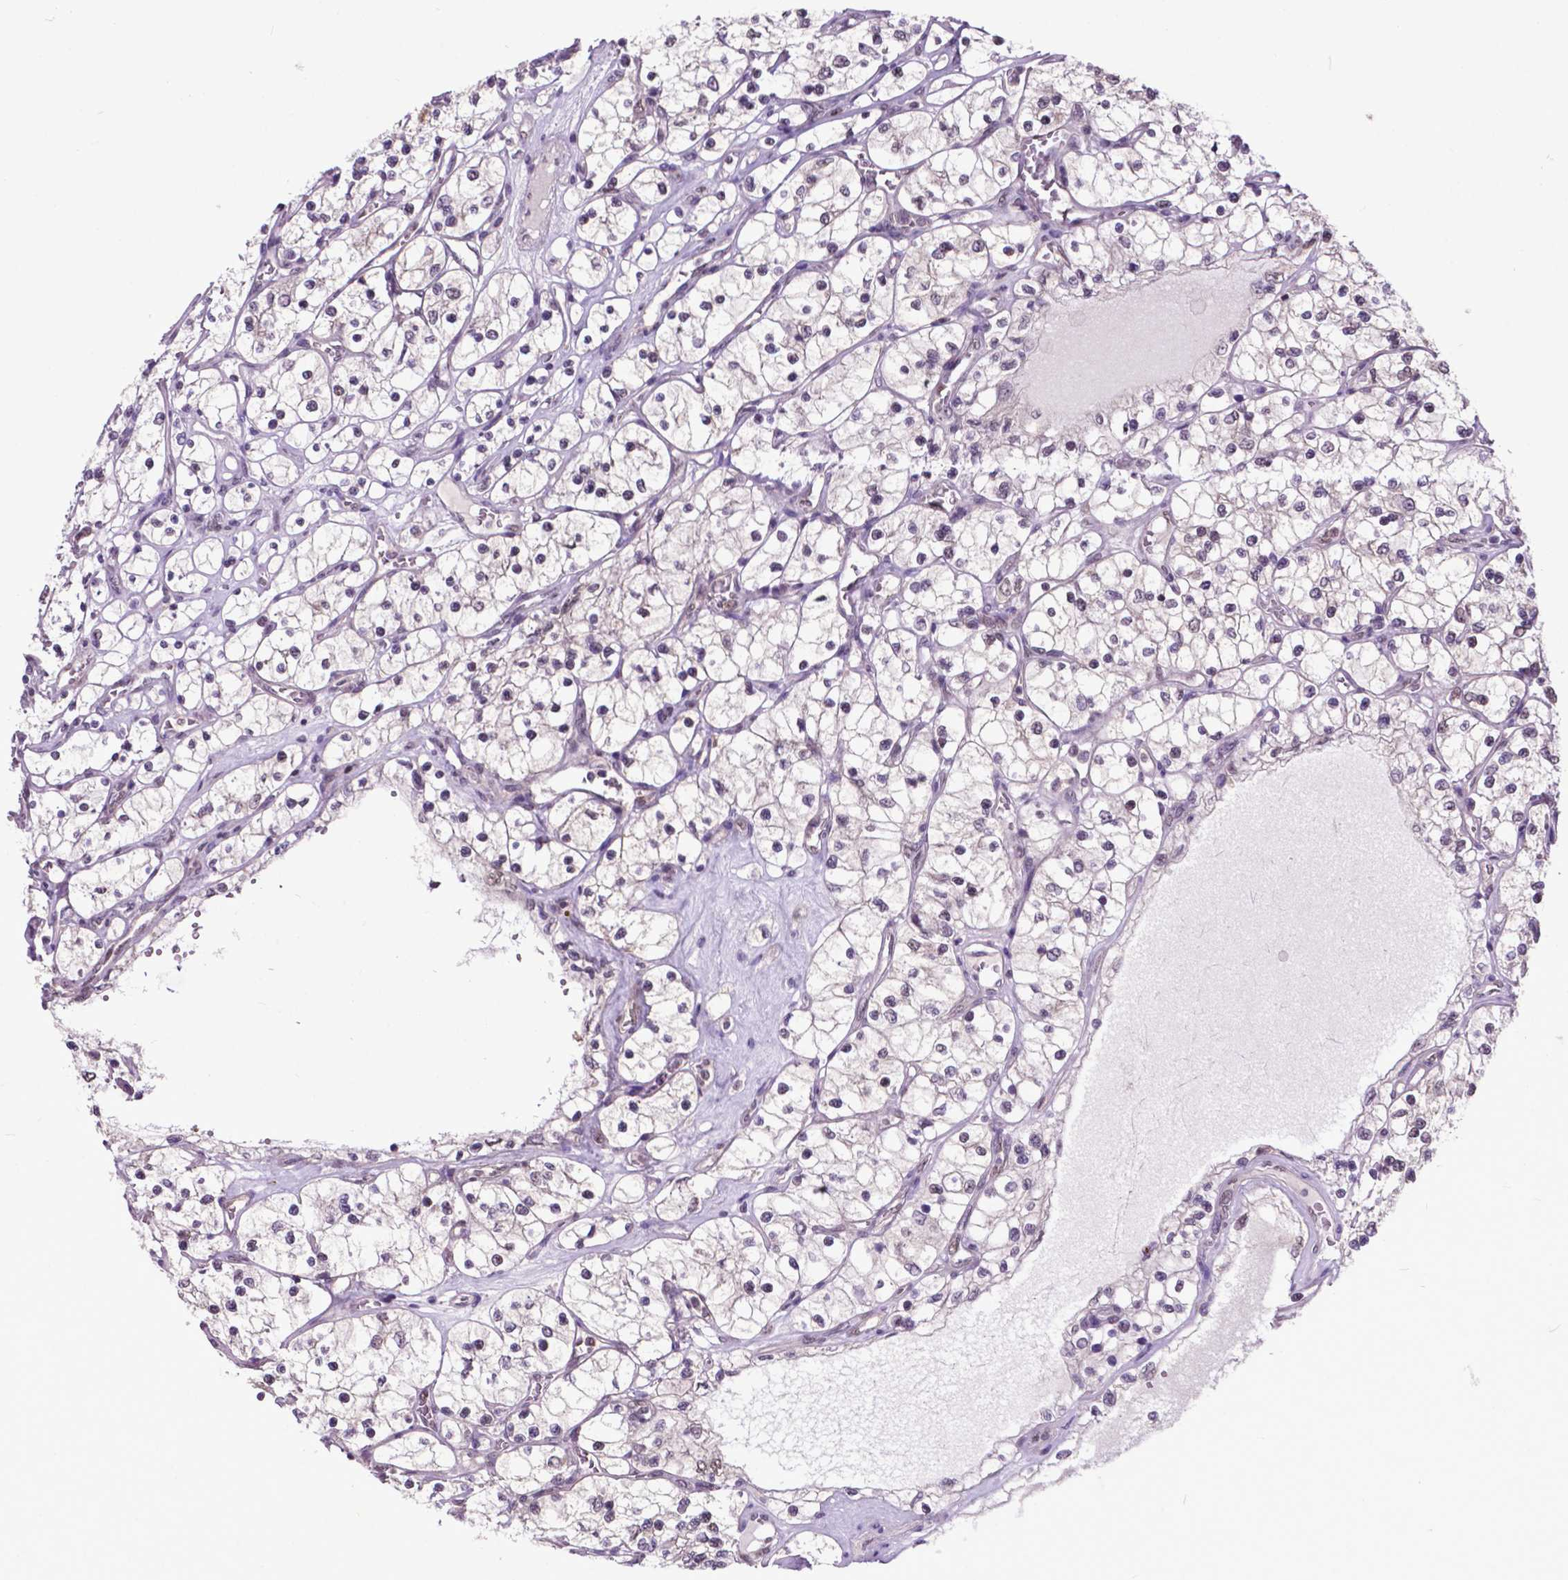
{"staining": {"intensity": "weak", "quantity": "<25%", "location": "nuclear"}, "tissue": "renal cancer", "cell_type": "Tumor cells", "image_type": "cancer", "snomed": [{"axis": "morphology", "description": "Adenocarcinoma, NOS"}, {"axis": "topography", "description": "Kidney"}], "caption": "DAB (3,3'-diaminobenzidine) immunohistochemical staining of human adenocarcinoma (renal) reveals no significant expression in tumor cells.", "gene": "FAF1", "patient": {"sex": "female", "age": 69}}